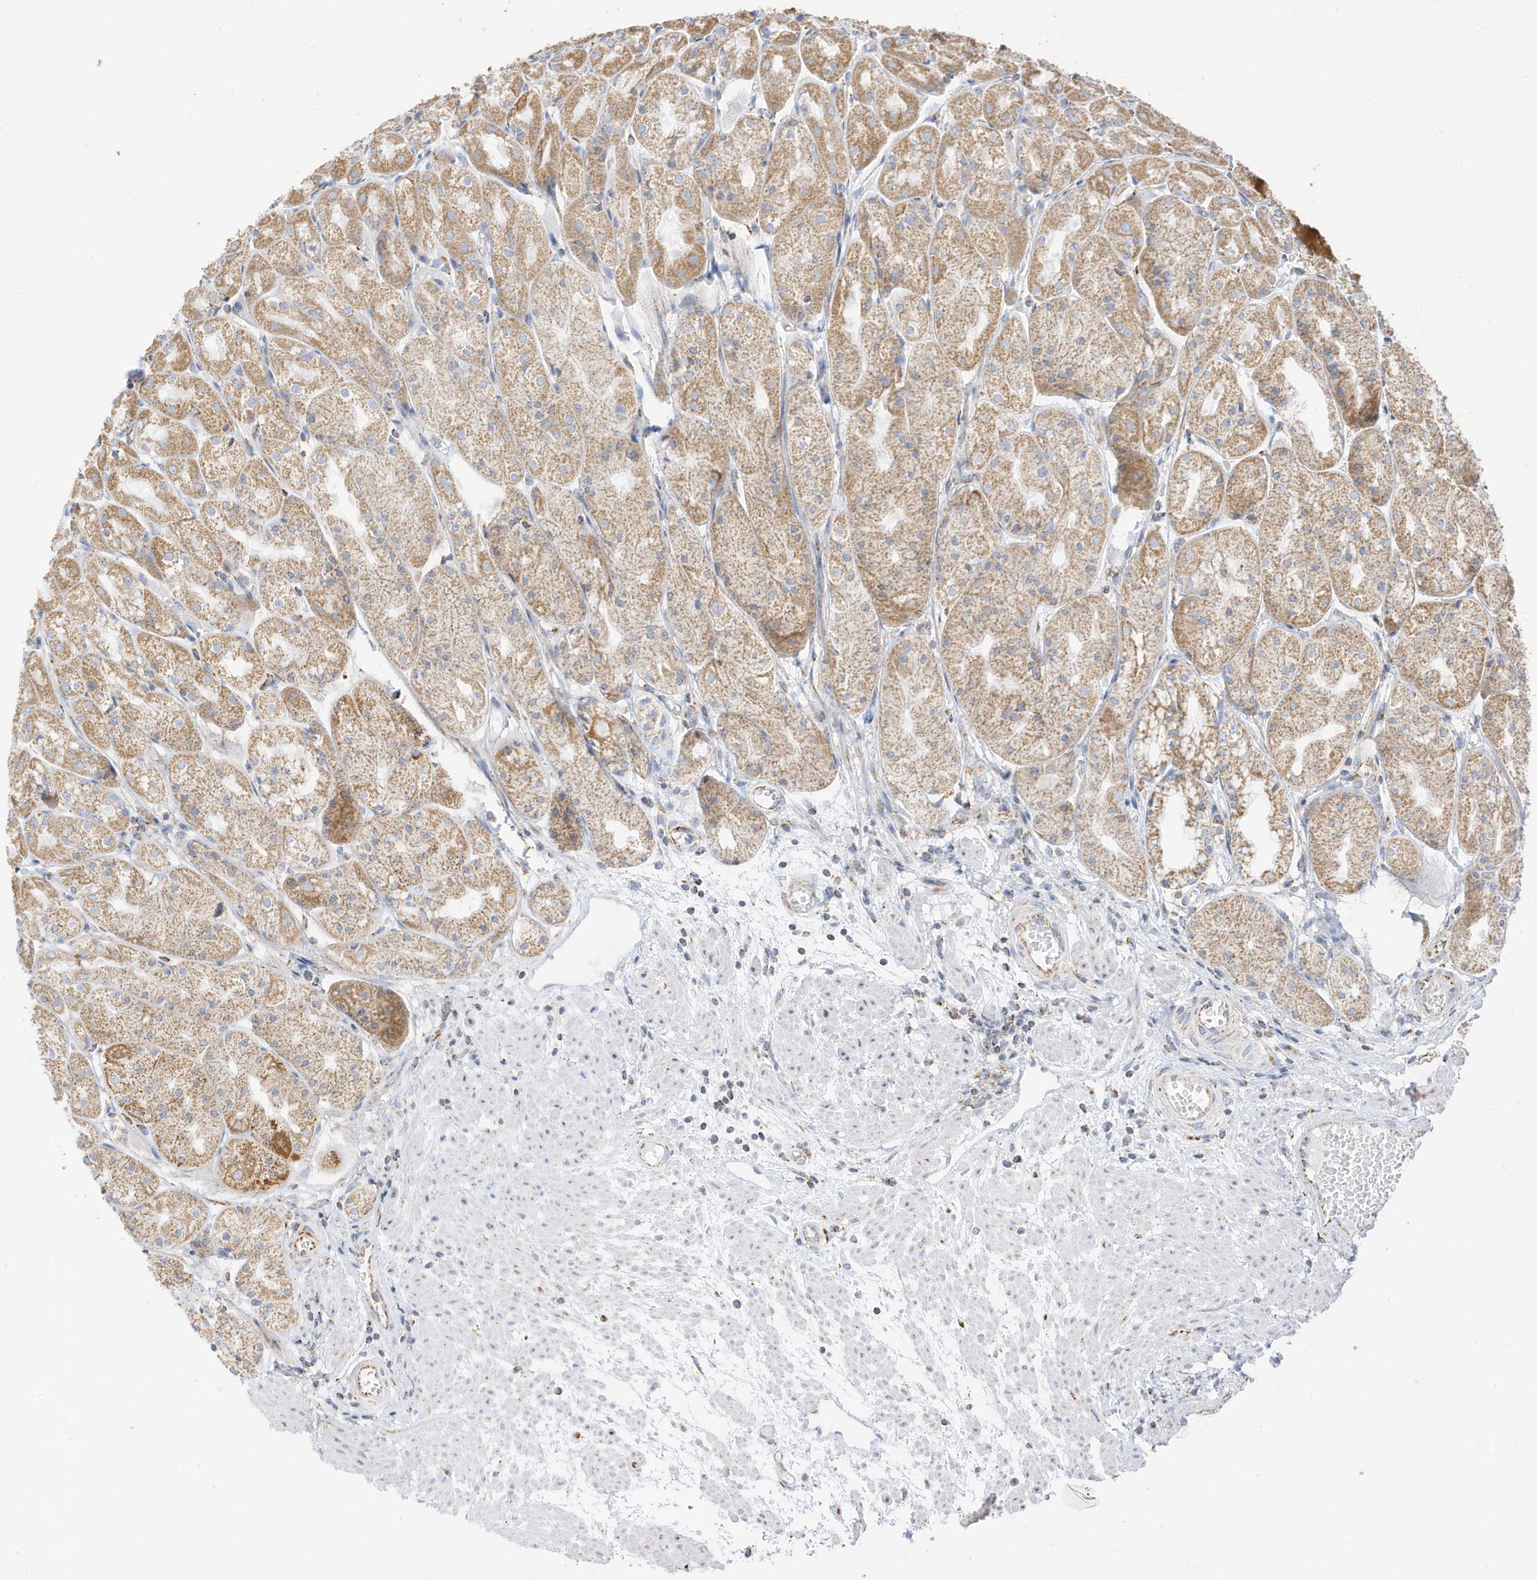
{"staining": {"intensity": "moderate", "quantity": ">75%", "location": "cytoplasmic/membranous"}, "tissue": "stomach", "cell_type": "Glandular cells", "image_type": "normal", "snomed": [{"axis": "morphology", "description": "Normal tissue, NOS"}, {"axis": "topography", "description": "Stomach, upper"}], "caption": "IHC (DAB) staining of unremarkable stomach shows moderate cytoplasmic/membranous protein expression in about >75% of glandular cells.", "gene": "CAPN13", "patient": {"sex": "male", "age": 72}}